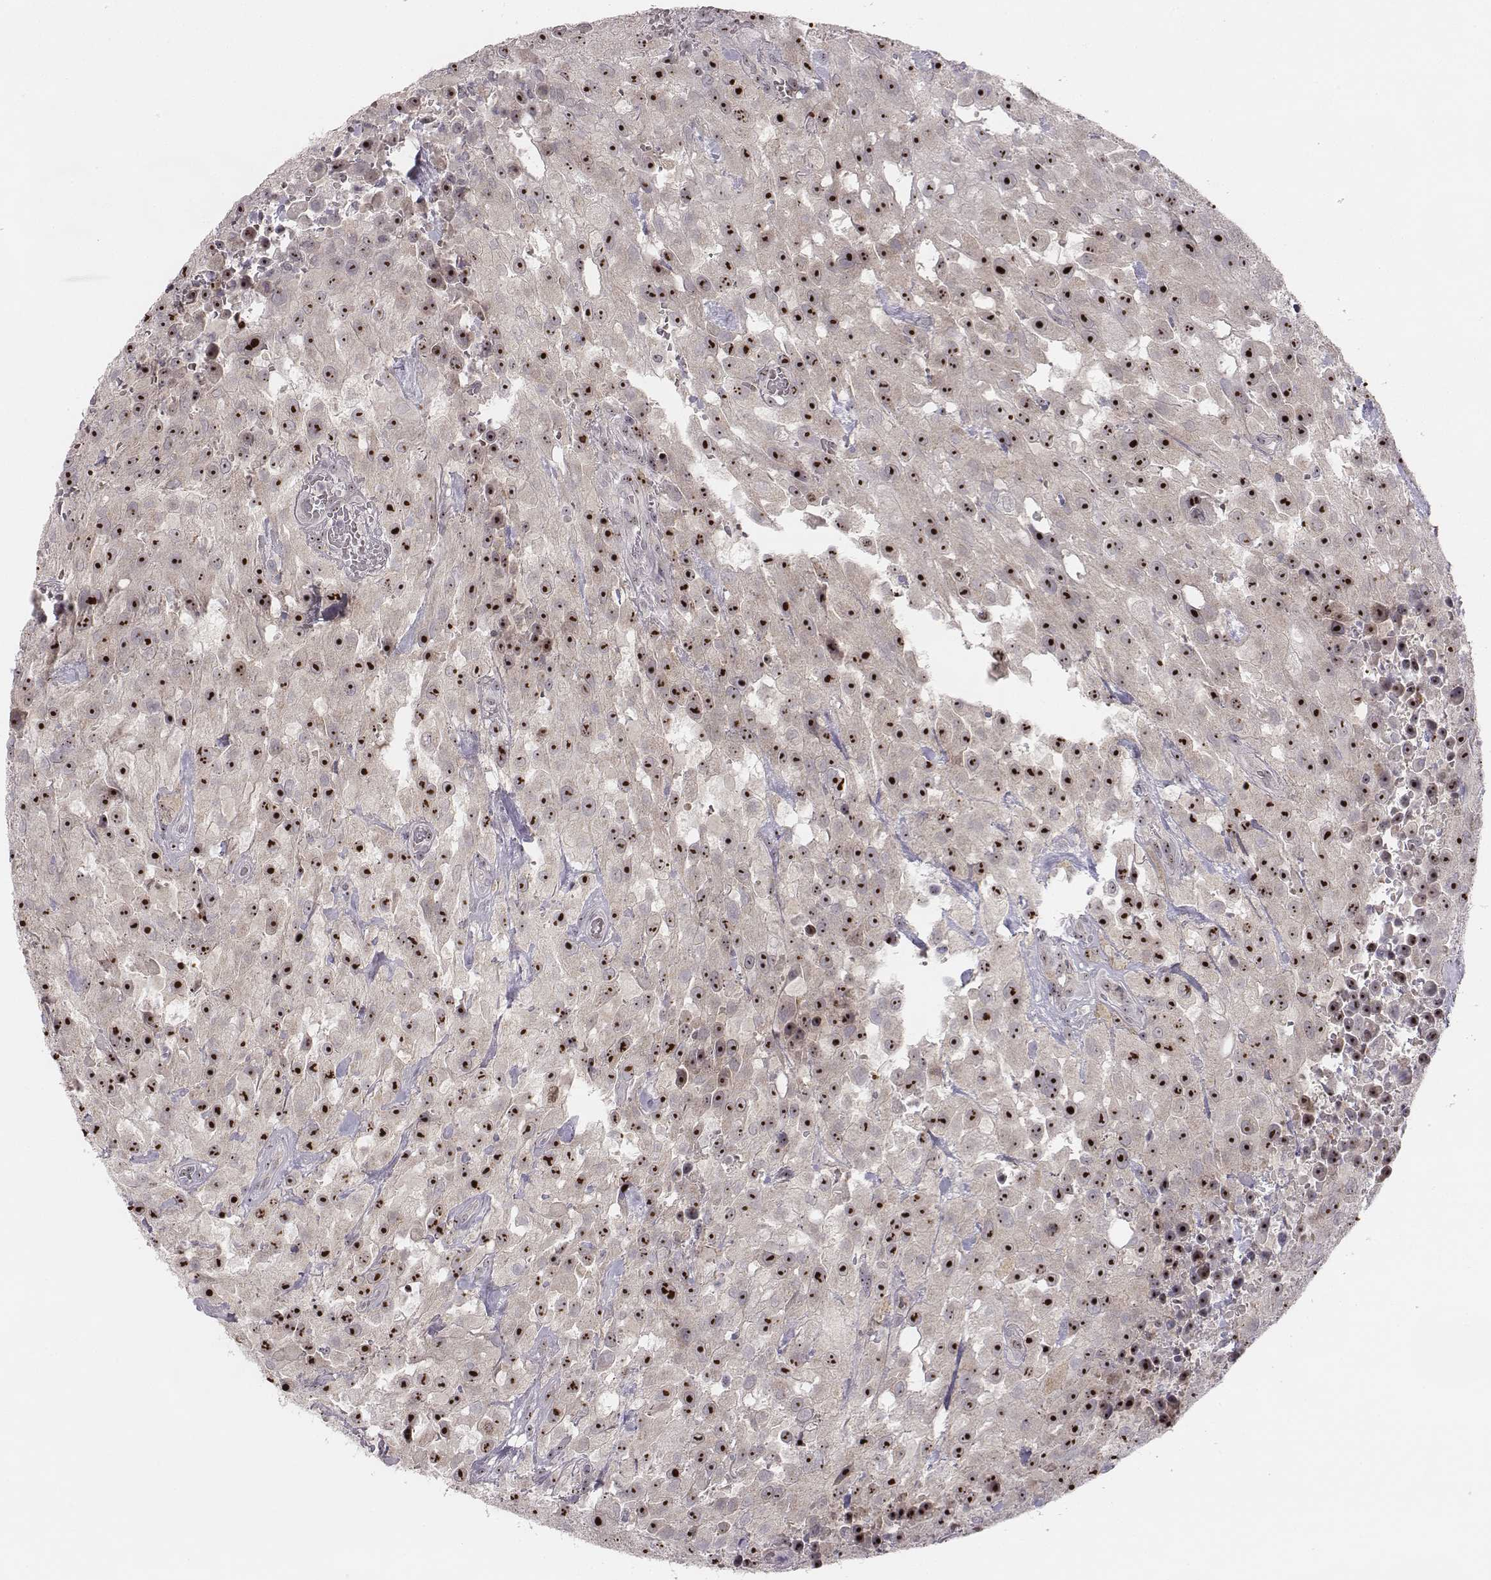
{"staining": {"intensity": "strong", "quantity": ">75%", "location": "nuclear"}, "tissue": "urothelial cancer", "cell_type": "Tumor cells", "image_type": "cancer", "snomed": [{"axis": "morphology", "description": "Urothelial carcinoma, High grade"}, {"axis": "topography", "description": "Urinary bladder"}], "caption": "A high amount of strong nuclear expression is appreciated in approximately >75% of tumor cells in urothelial carcinoma (high-grade) tissue.", "gene": "NIFK", "patient": {"sex": "male", "age": 79}}